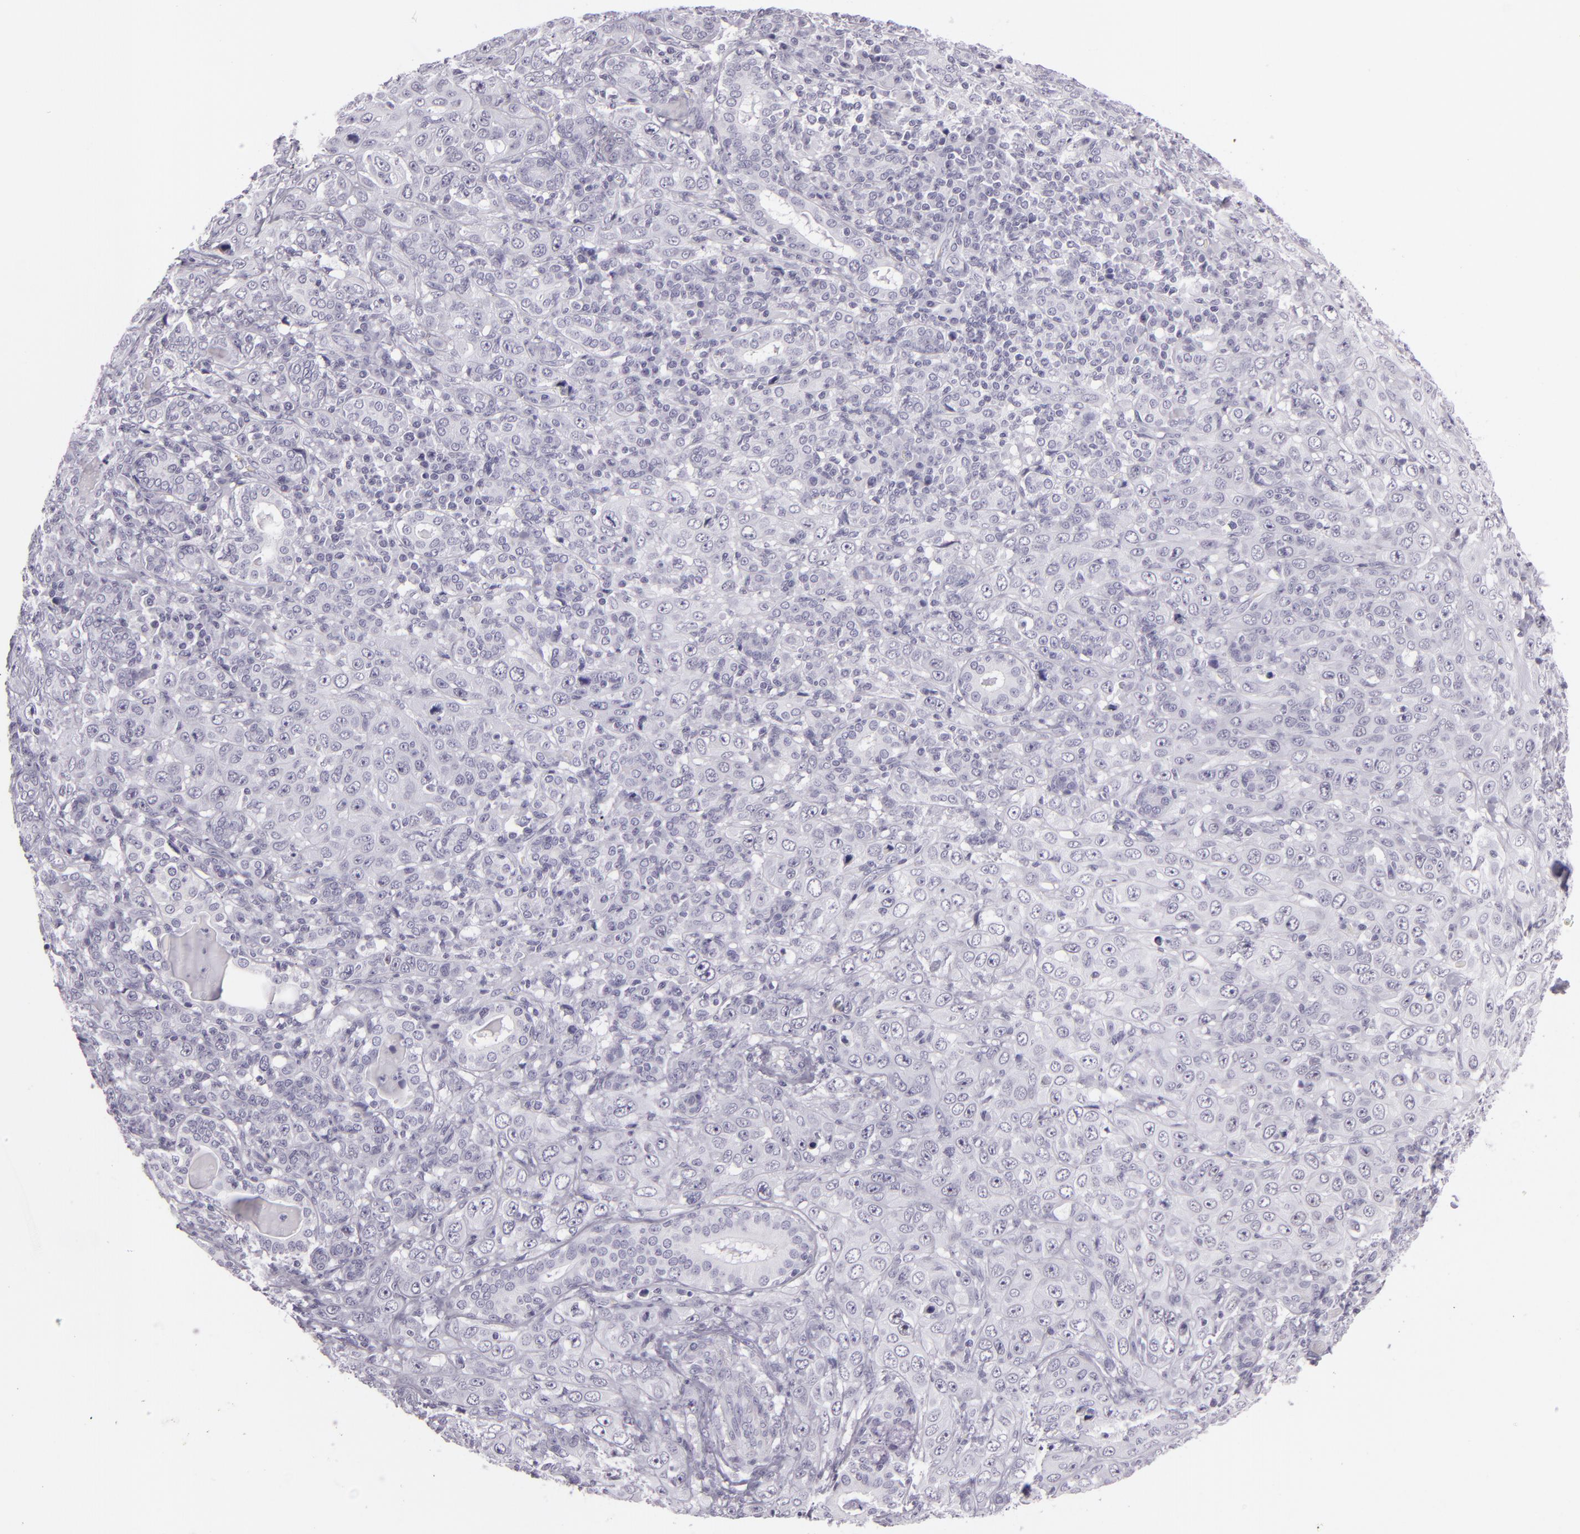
{"staining": {"intensity": "negative", "quantity": "none", "location": "none"}, "tissue": "skin cancer", "cell_type": "Tumor cells", "image_type": "cancer", "snomed": [{"axis": "morphology", "description": "Squamous cell carcinoma, NOS"}, {"axis": "topography", "description": "Skin"}], "caption": "Tumor cells are negative for brown protein staining in skin cancer.", "gene": "MCM3", "patient": {"sex": "male", "age": 84}}